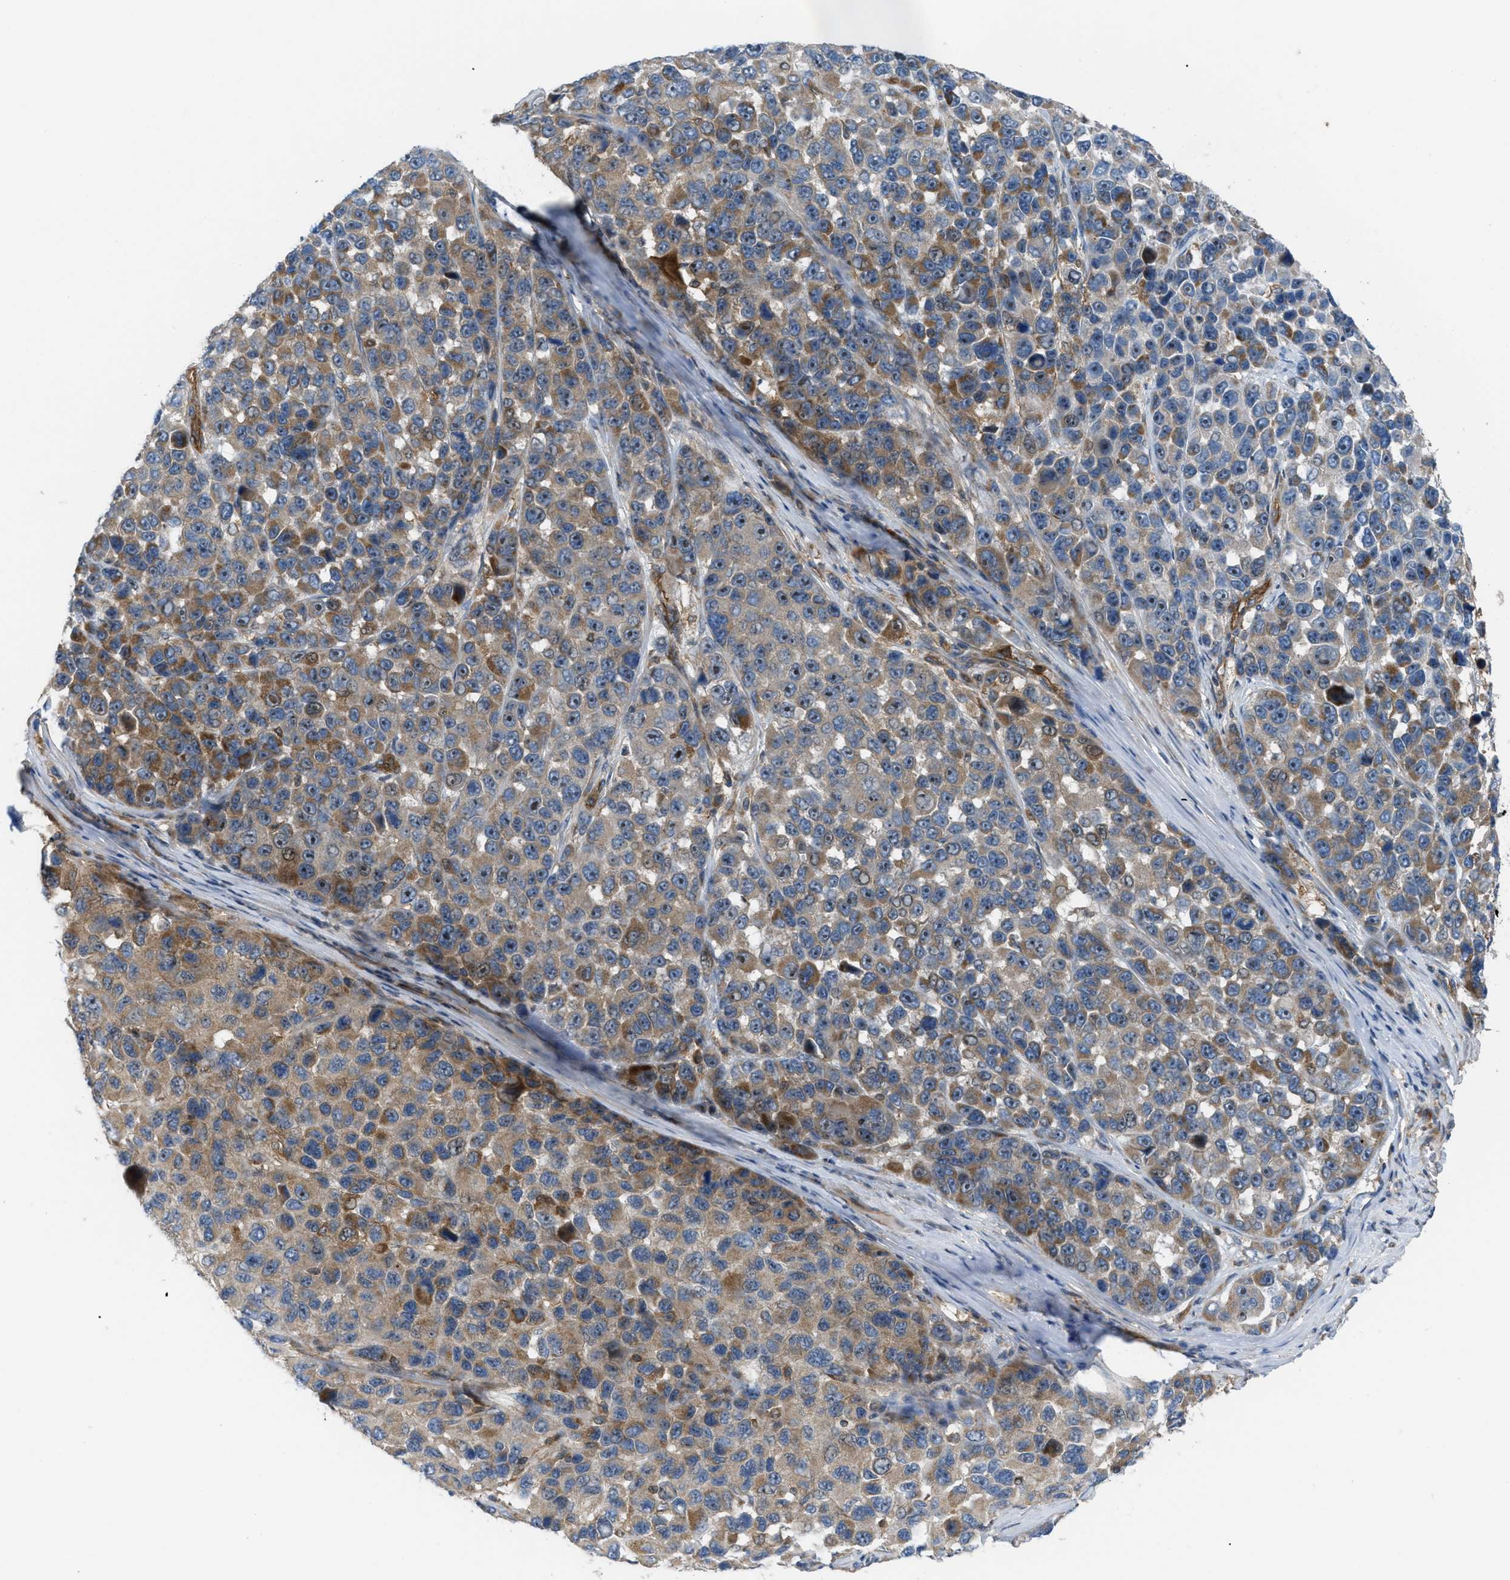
{"staining": {"intensity": "moderate", "quantity": ">75%", "location": "cytoplasmic/membranous,nuclear"}, "tissue": "melanoma", "cell_type": "Tumor cells", "image_type": "cancer", "snomed": [{"axis": "morphology", "description": "Malignant melanoma, NOS"}, {"axis": "topography", "description": "Skin"}], "caption": "Approximately >75% of tumor cells in human malignant melanoma demonstrate moderate cytoplasmic/membranous and nuclear protein expression as visualized by brown immunohistochemical staining.", "gene": "ATP2A3", "patient": {"sex": "male", "age": 53}}